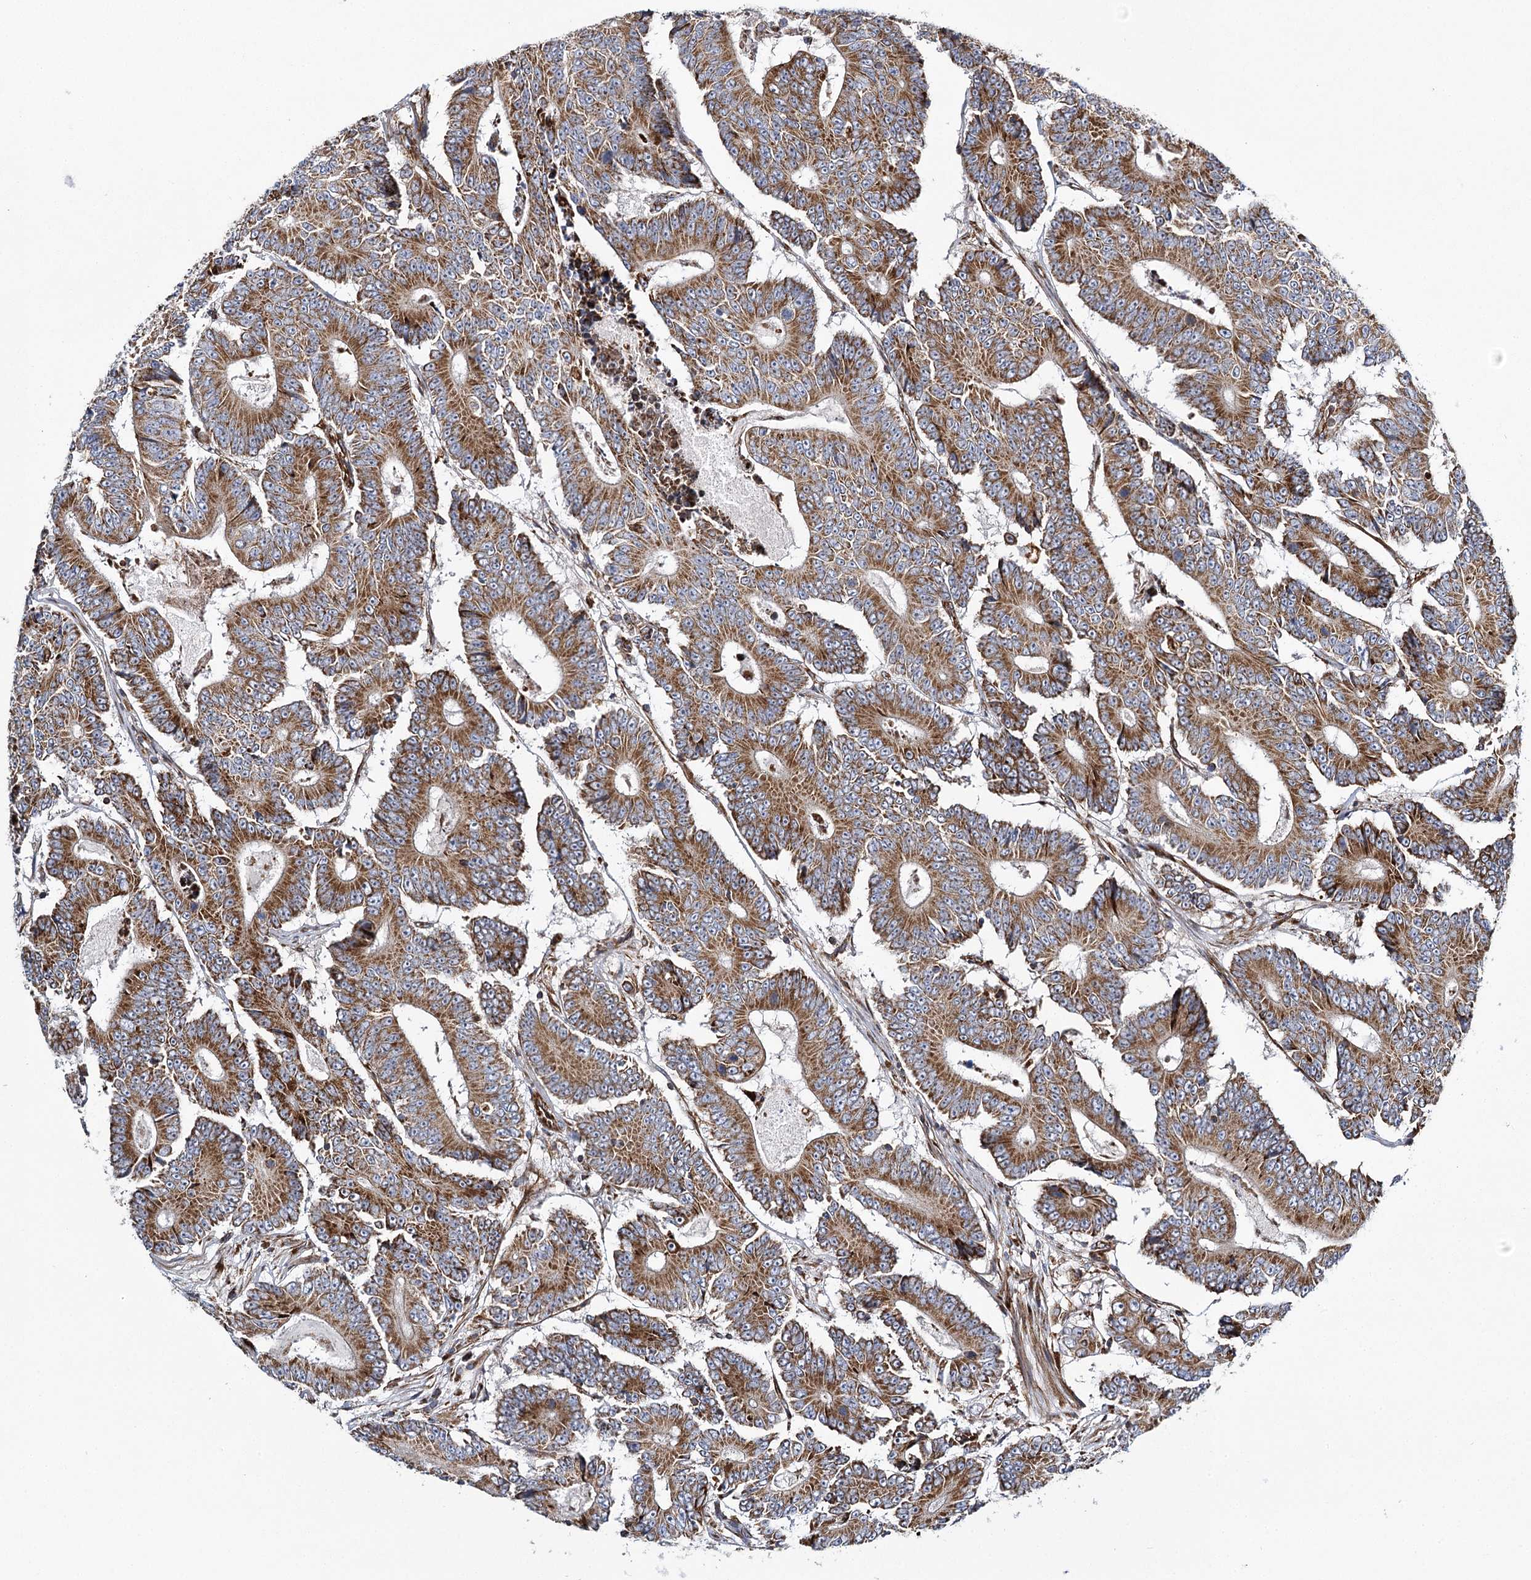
{"staining": {"intensity": "strong", "quantity": ">75%", "location": "cytoplasmic/membranous"}, "tissue": "colorectal cancer", "cell_type": "Tumor cells", "image_type": "cancer", "snomed": [{"axis": "morphology", "description": "Adenocarcinoma, NOS"}, {"axis": "topography", "description": "Colon"}], "caption": "High-power microscopy captured an IHC photomicrograph of colorectal adenocarcinoma, revealing strong cytoplasmic/membranous staining in approximately >75% of tumor cells.", "gene": "THUMPD3", "patient": {"sex": "male", "age": 83}}